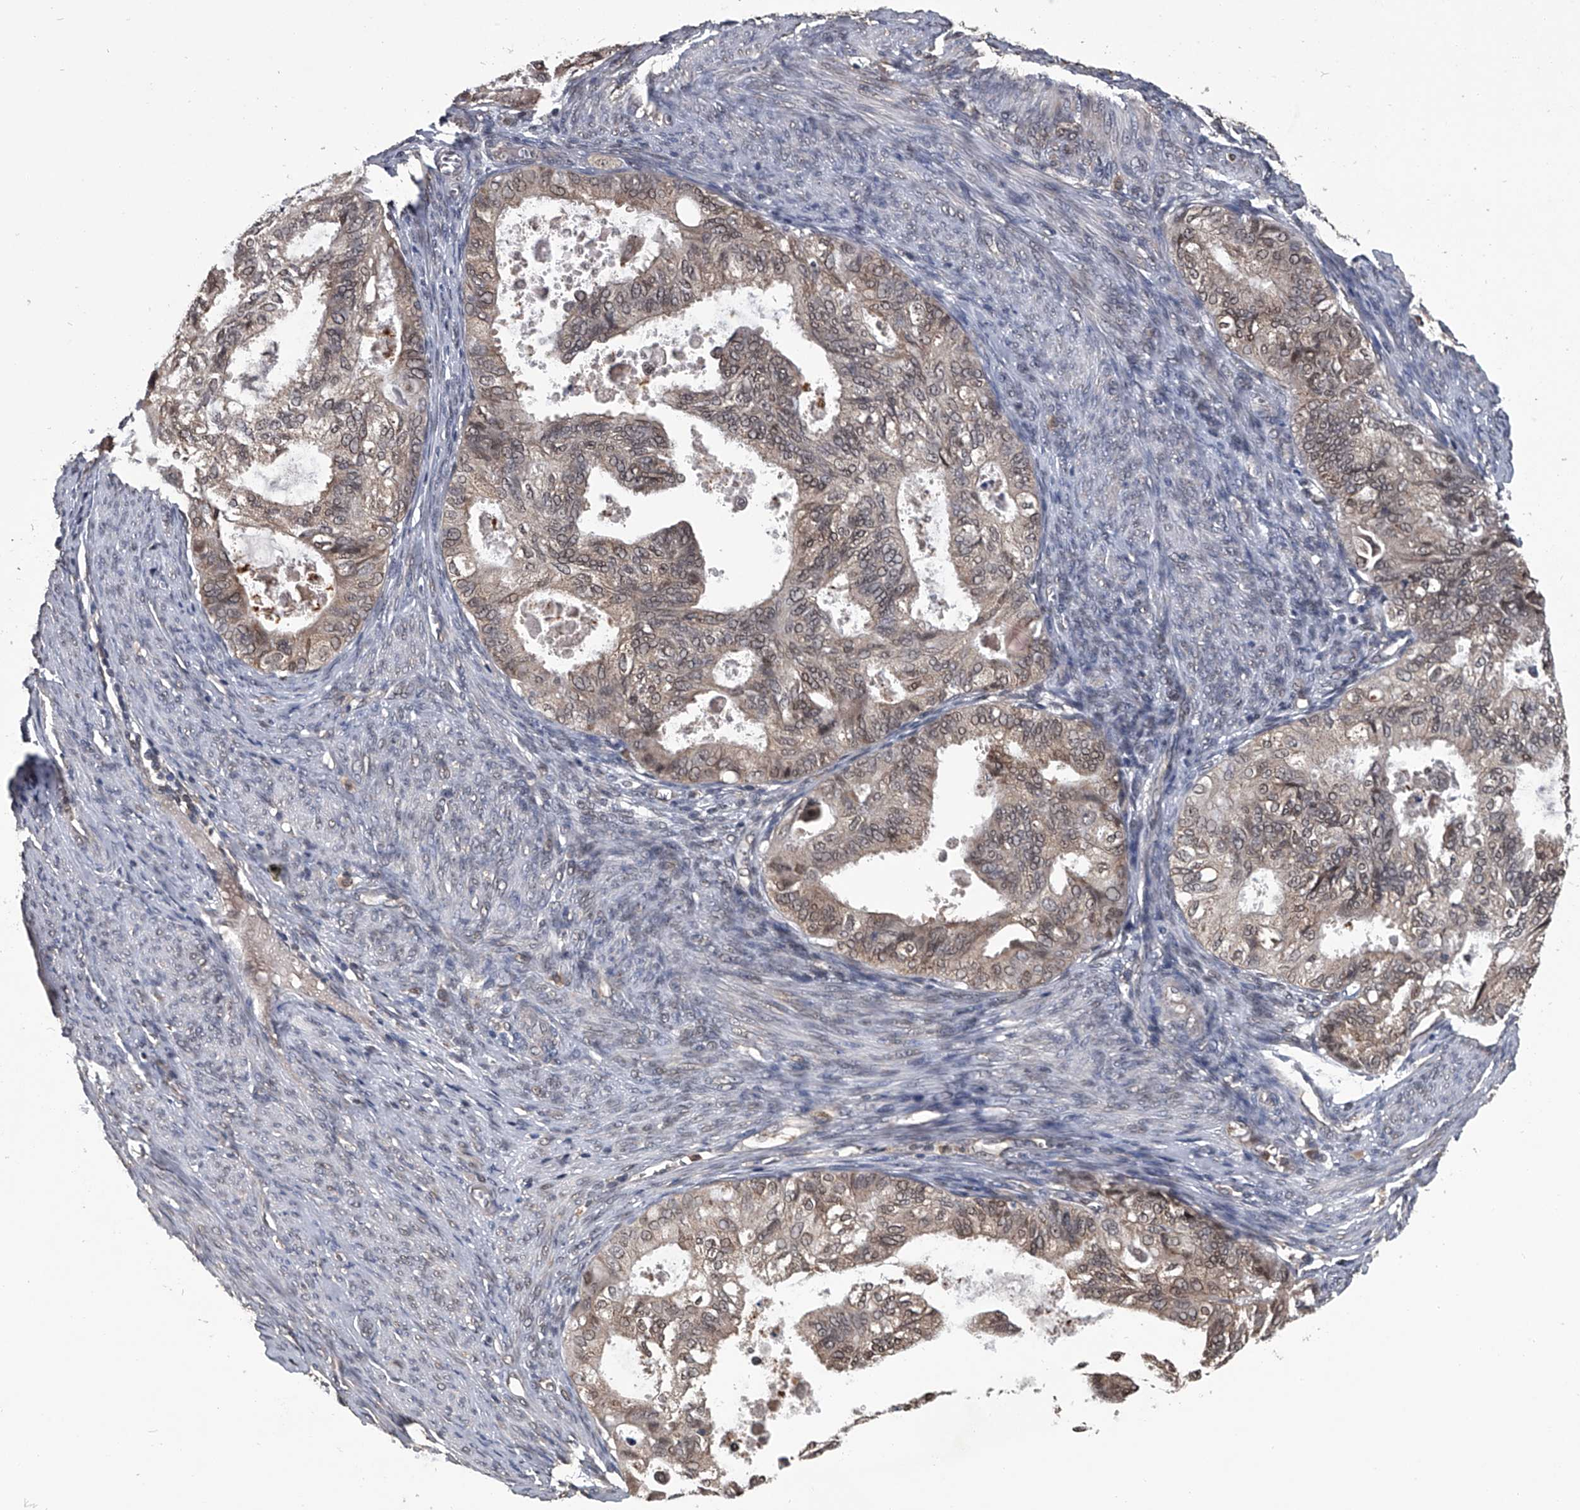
{"staining": {"intensity": "weak", "quantity": ">75%", "location": "cytoplasmic/membranous,nuclear"}, "tissue": "cervical cancer", "cell_type": "Tumor cells", "image_type": "cancer", "snomed": [{"axis": "morphology", "description": "Normal tissue, NOS"}, {"axis": "morphology", "description": "Adenocarcinoma, NOS"}, {"axis": "topography", "description": "Cervix"}, {"axis": "topography", "description": "Endometrium"}], "caption": "Adenocarcinoma (cervical) stained for a protein exhibits weak cytoplasmic/membranous and nuclear positivity in tumor cells.", "gene": "TSNAX", "patient": {"sex": "female", "age": 86}}